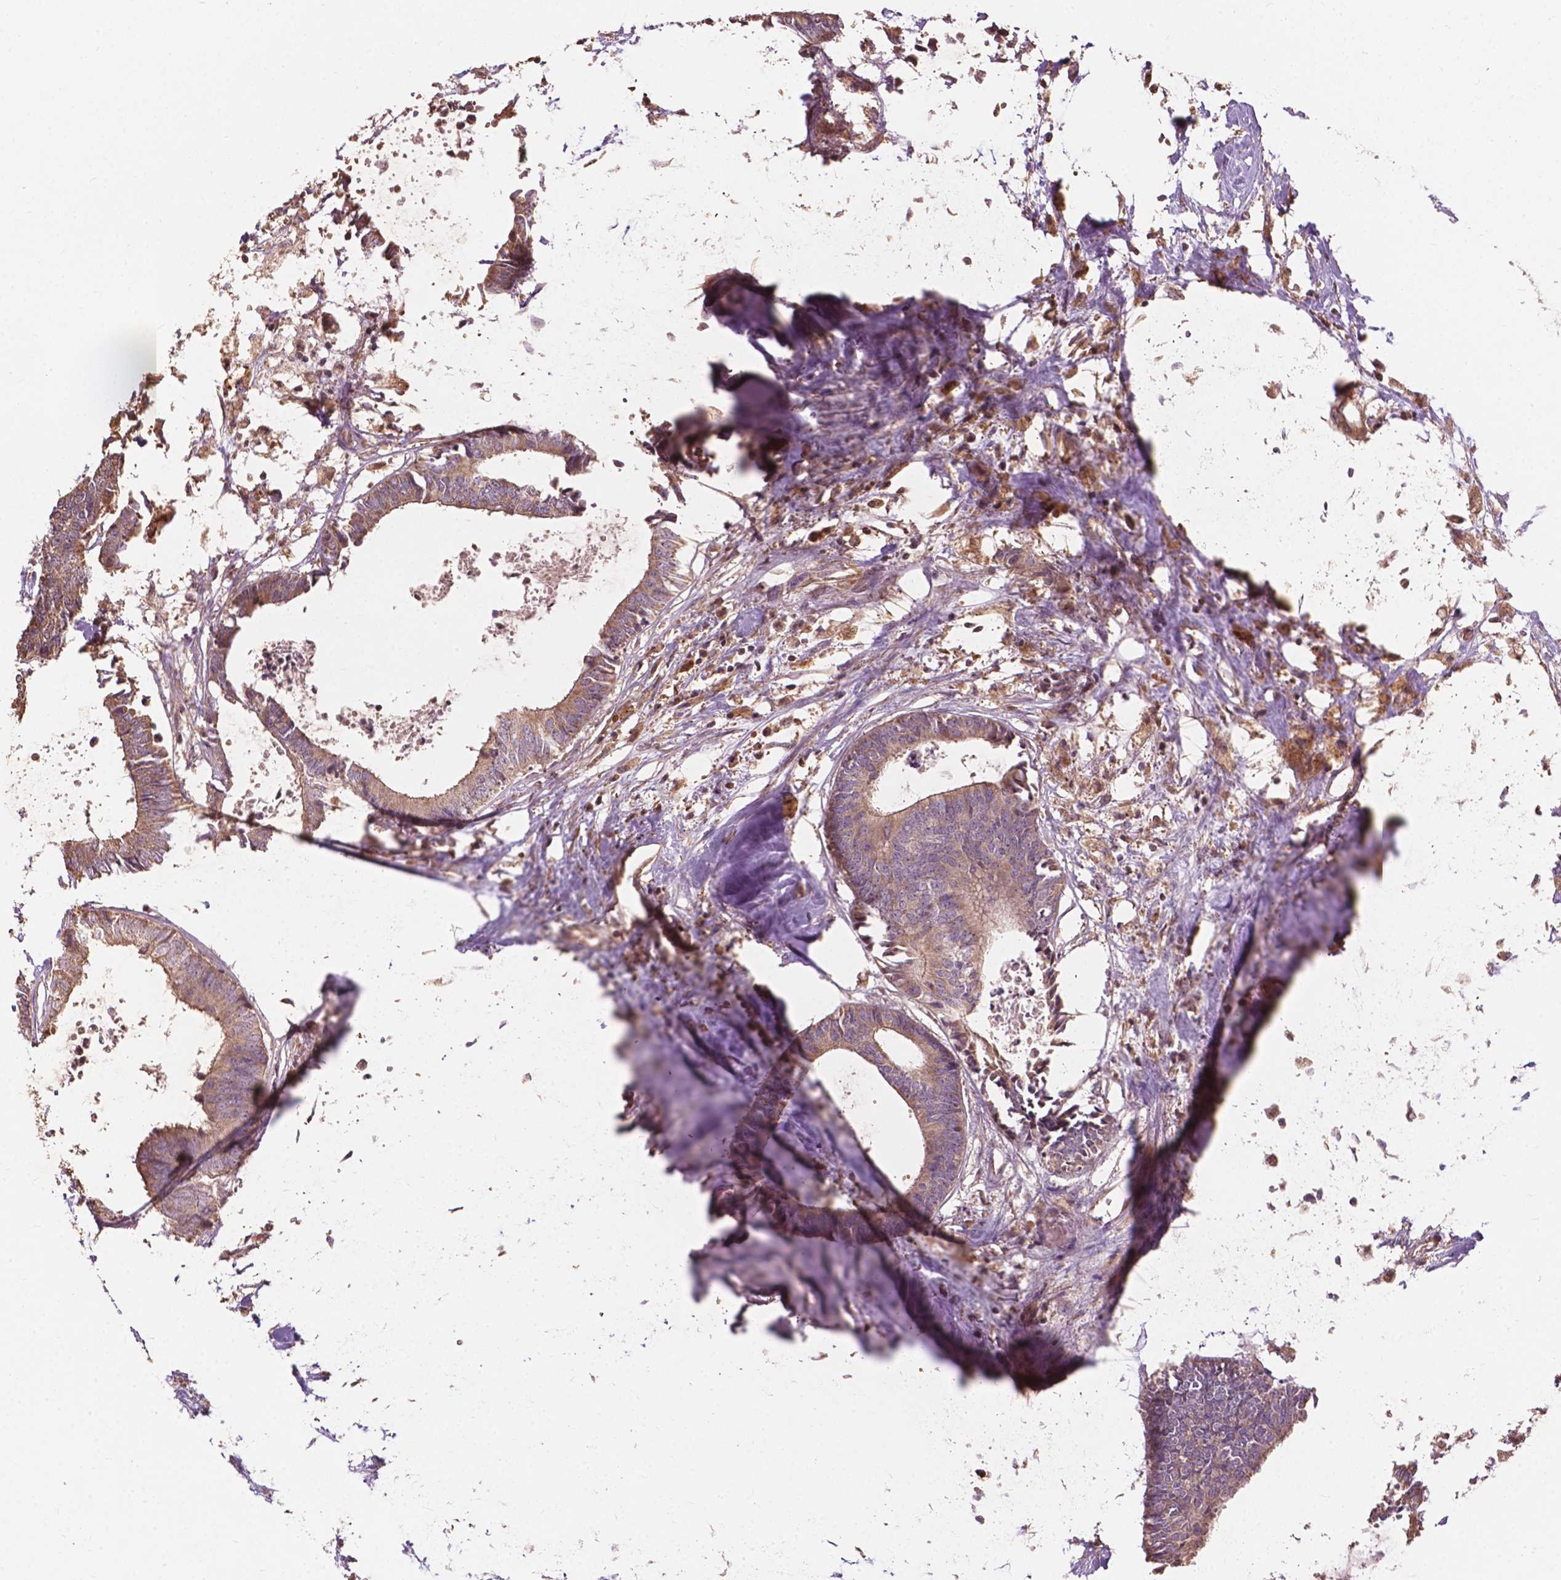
{"staining": {"intensity": "moderate", "quantity": ">75%", "location": "cytoplasmic/membranous"}, "tissue": "colorectal cancer", "cell_type": "Tumor cells", "image_type": "cancer", "snomed": [{"axis": "morphology", "description": "Adenocarcinoma, NOS"}, {"axis": "topography", "description": "Colon"}, {"axis": "topography", "description": "Rectum"}], "caption": "Protein staining demonstrates moderate cytoplasmic/membranous staining in about >75% of tumor cells in colorectal cancer (adenocarcinoma).", "gene": "CDC42BPA", "patient": {"sex": "male", "age": 57}}